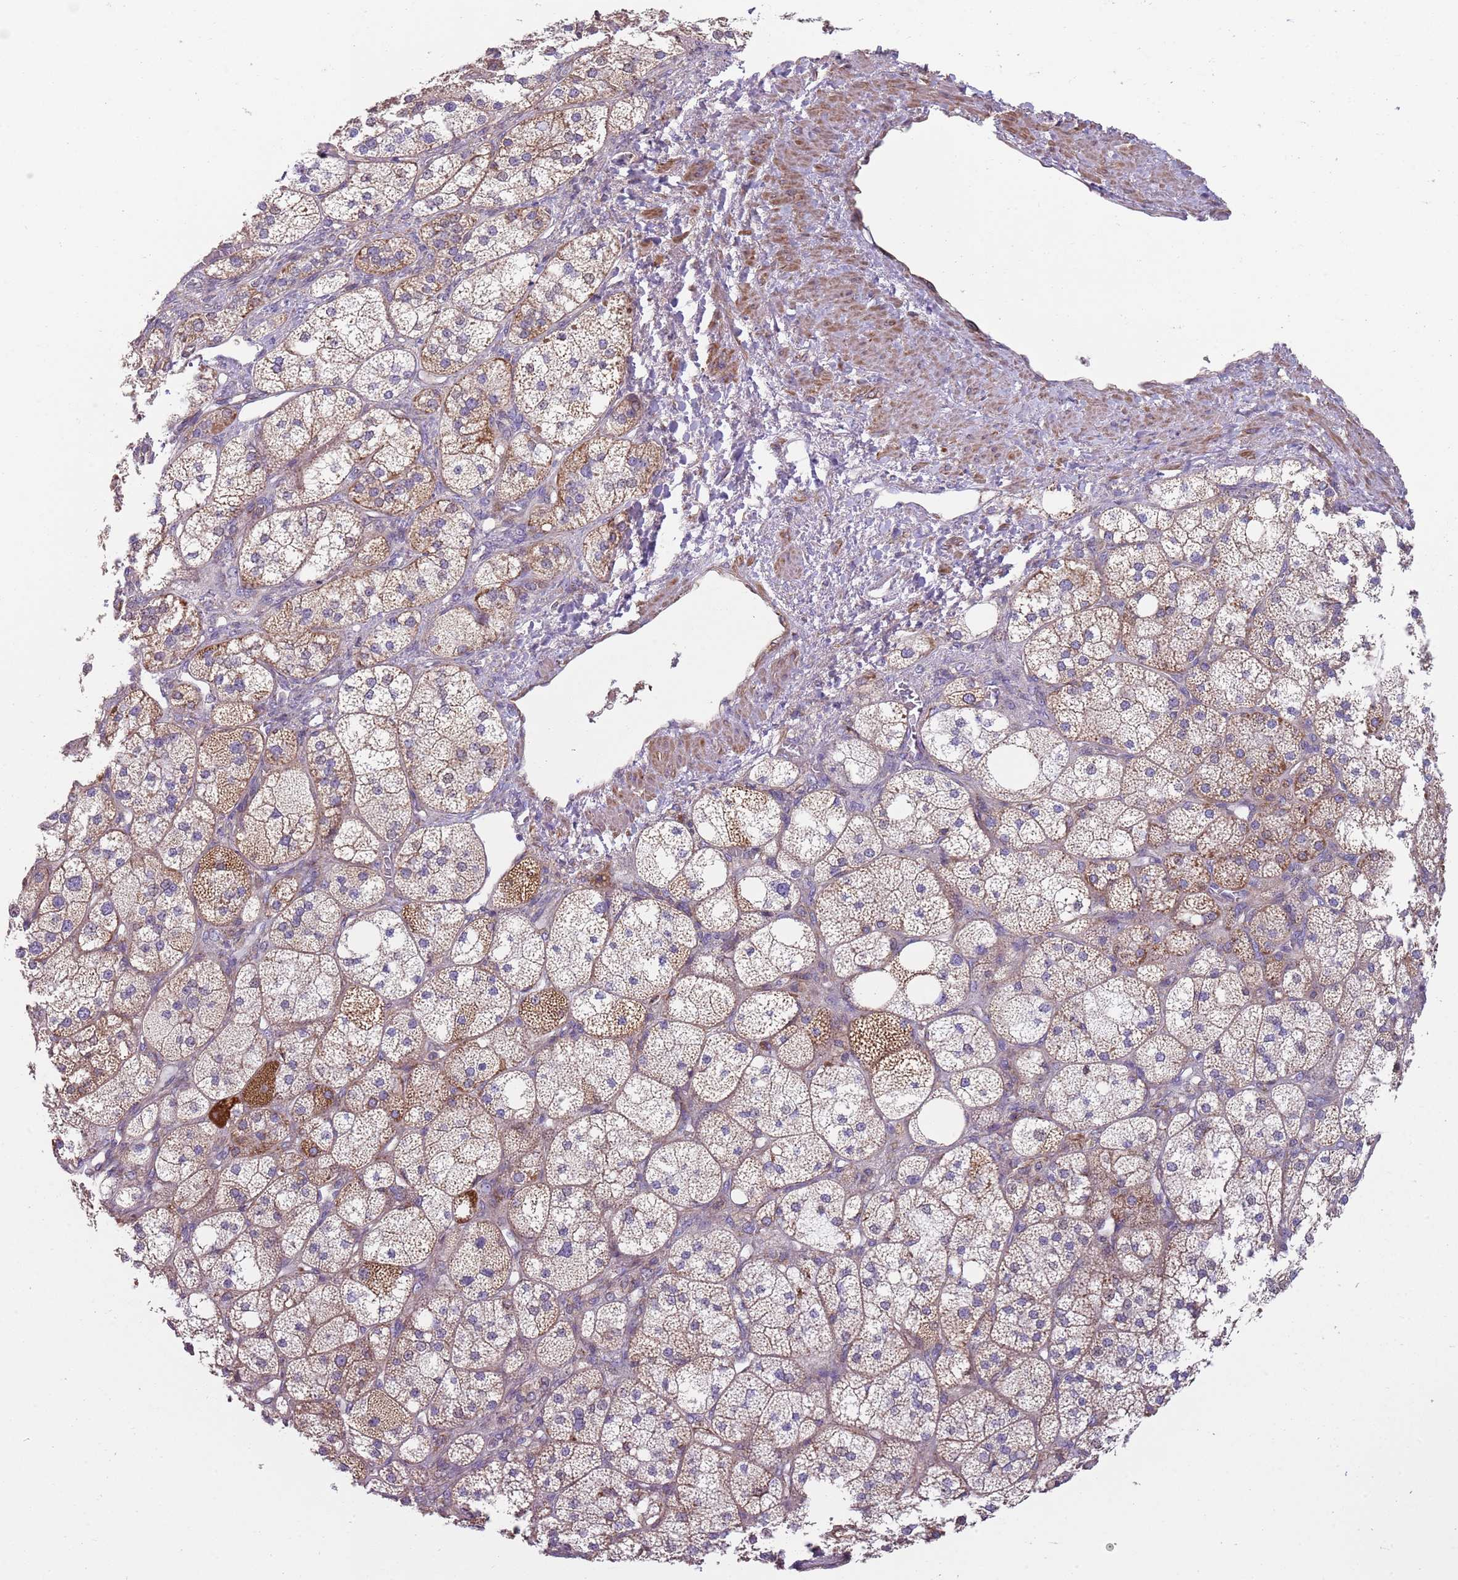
{"staining": {"intensity": "moderate", "quantity": "25%-75%", "location": "cytoplasmic/membranous"}, "tissue": "adrenal gland", "cell_type": "Glandular cells", "image_type": "normal", "snomed": [{"axis": "morphology", "description": "Normal tissue, NOS"}, {"axis": "topography", "description": "Adrenal gland"}], "caption": "An image showing moderate cytoplasmic/membranous expression in about 25%-75% of glandular cells in benign adrenal gland, as visualized by brown immunohistochemical staining.", "gene": "GAS8", "patient": {"sex": "male", "age": 61}}